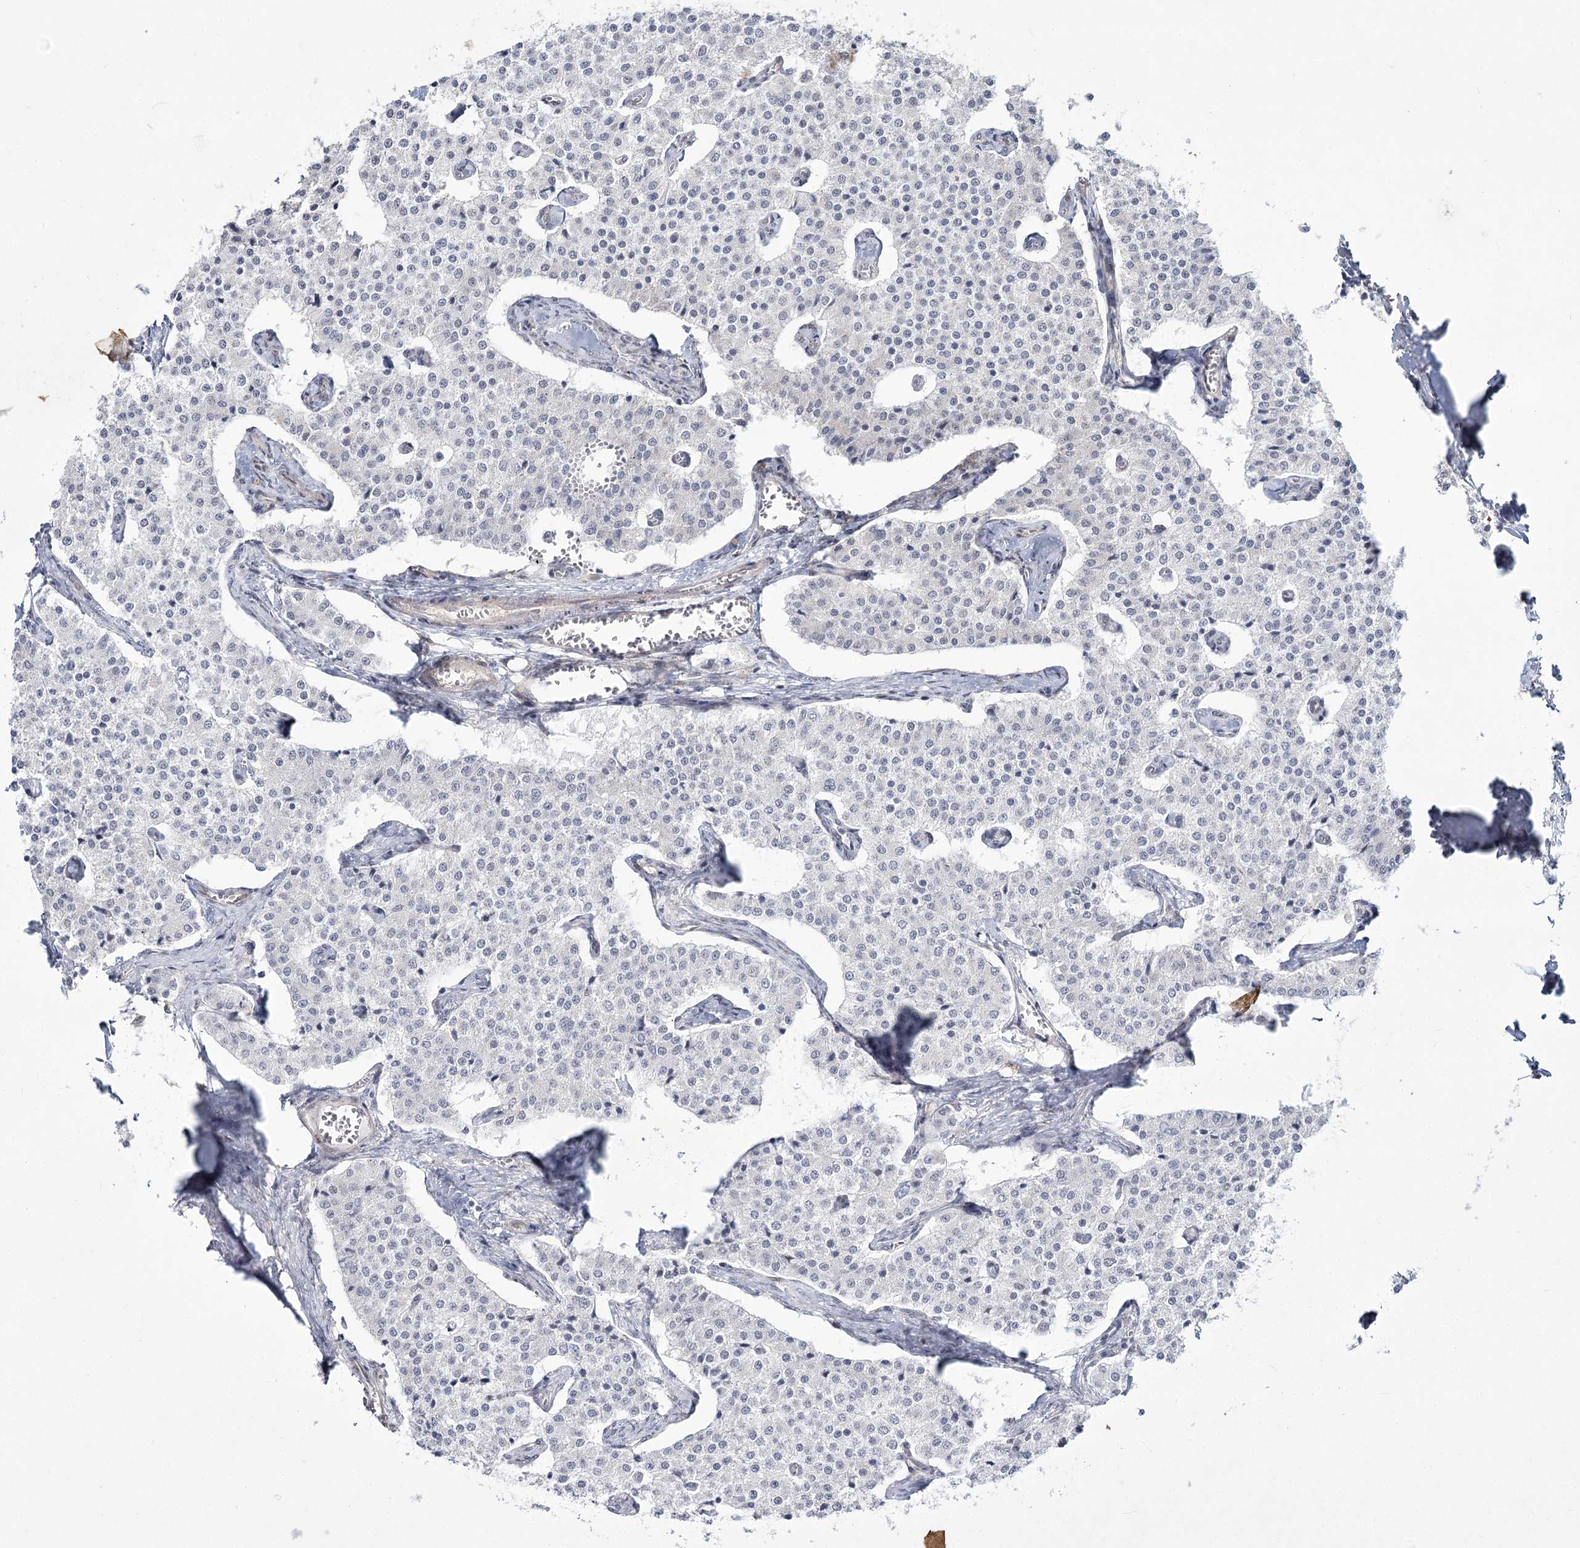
{"staining": {"intensity": "negative", "quantity": "none", "location": "none"}, "tissue": "carcinoid", "cell_type": "Tumor cells", "image_type": "cancer", "snomed": [{"axis": "morphology", "description": "Carcinoid, malignant, NOS"}, {"axis": "topography", "description": "Colon"}], "caption": "IHC of human malignant carcinoid exhibits no expression in tumor cells.", "gene": "YBX3", "patient": {"sex": "female", "age": 52}}